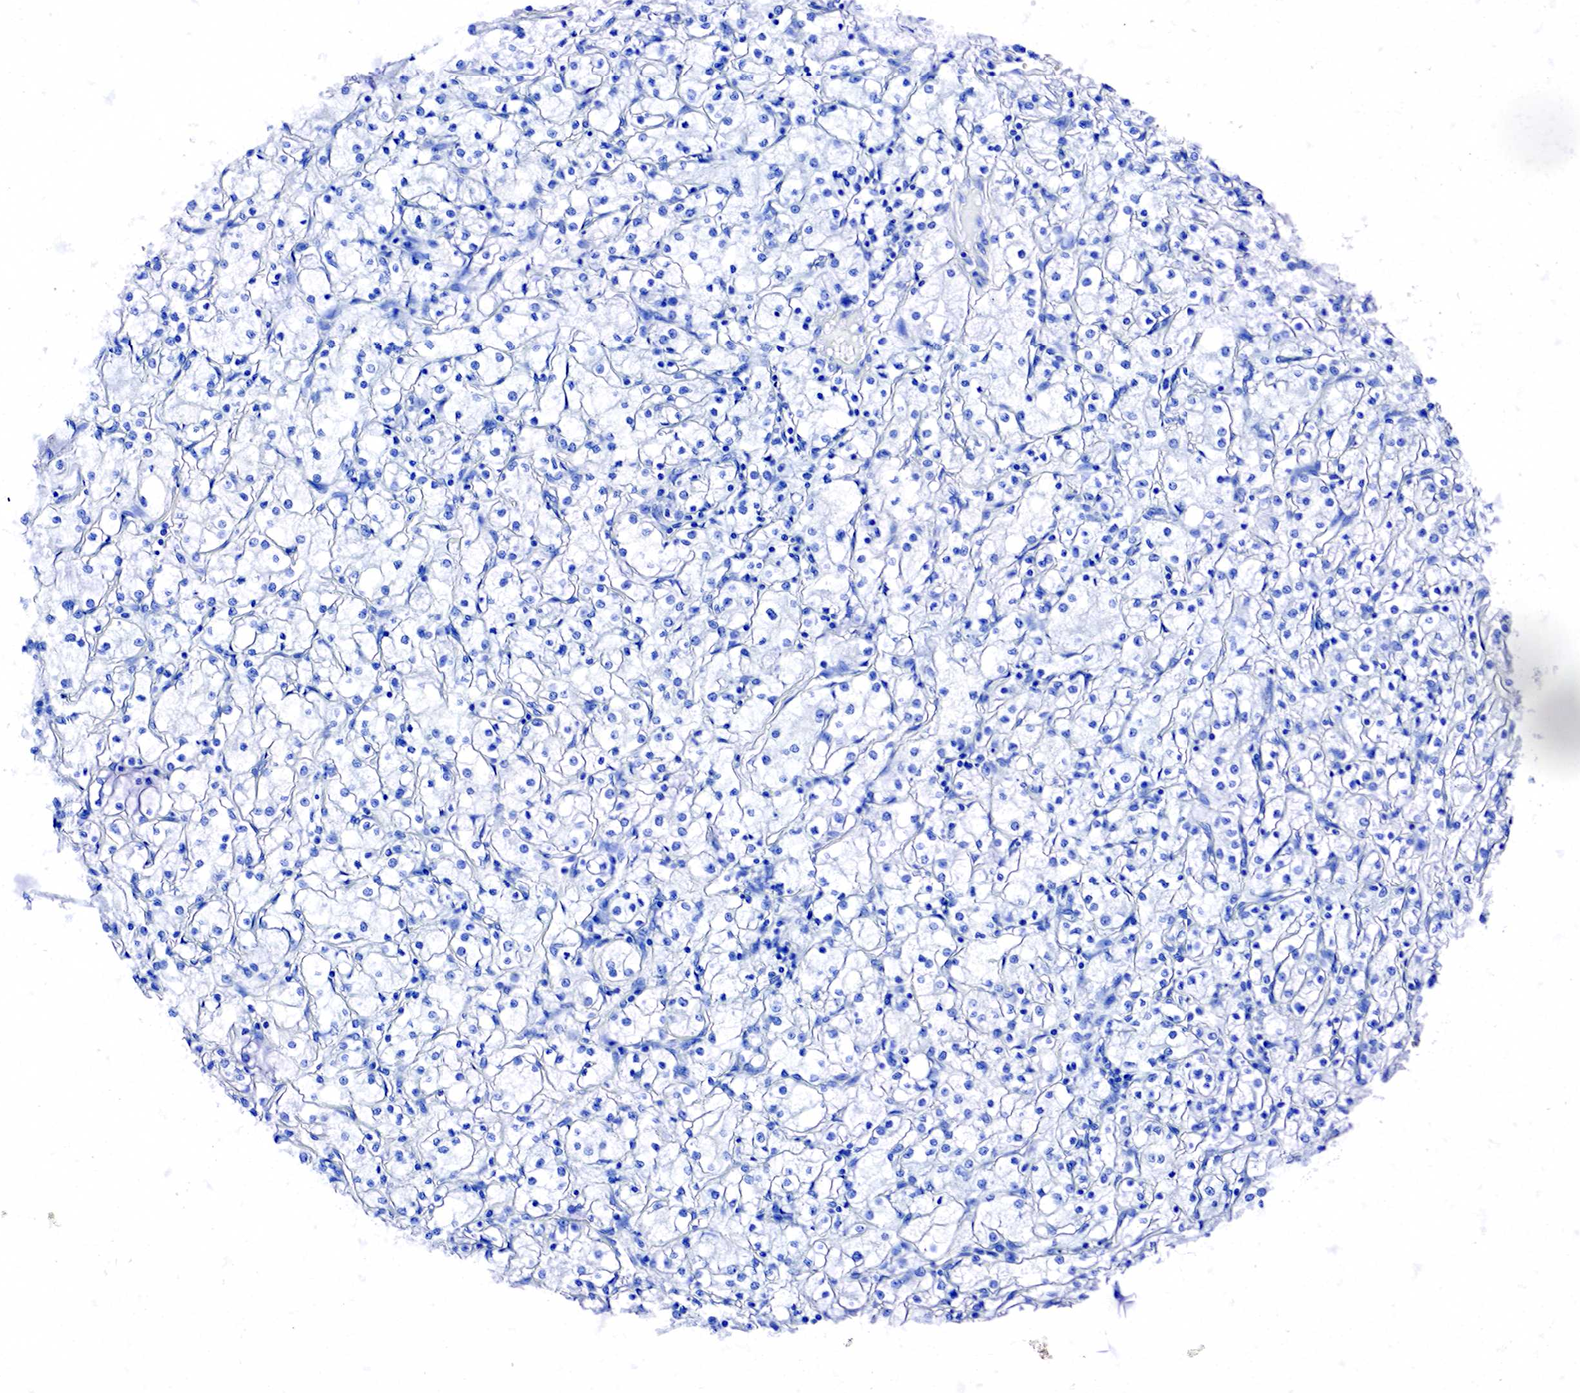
{"staining": {"intensity": "negative", "quantity": "none", "location": "none"}, "tissue": "renal cancer", "cell_type": "Tumor cells", "image_type": "cancer", "snomed": [{"axis": "morphology", "description": "Adenocarcinoma, NOS"}, {"axis": "topography", "description": "Kidney"}], "caption": "A high-resolution micrograph shows immunohistochemistry (IHC) staining of renal cancer (adenocarcinoma), which demonstrates no significant positivity in tumor cells. (Stains: DAB IHC with hematoxylin counter stain, Microscopy: brightfield microscopy at high magnification).", "gene": "ACP3", "patient": {"sex": "male", "age": 61}}